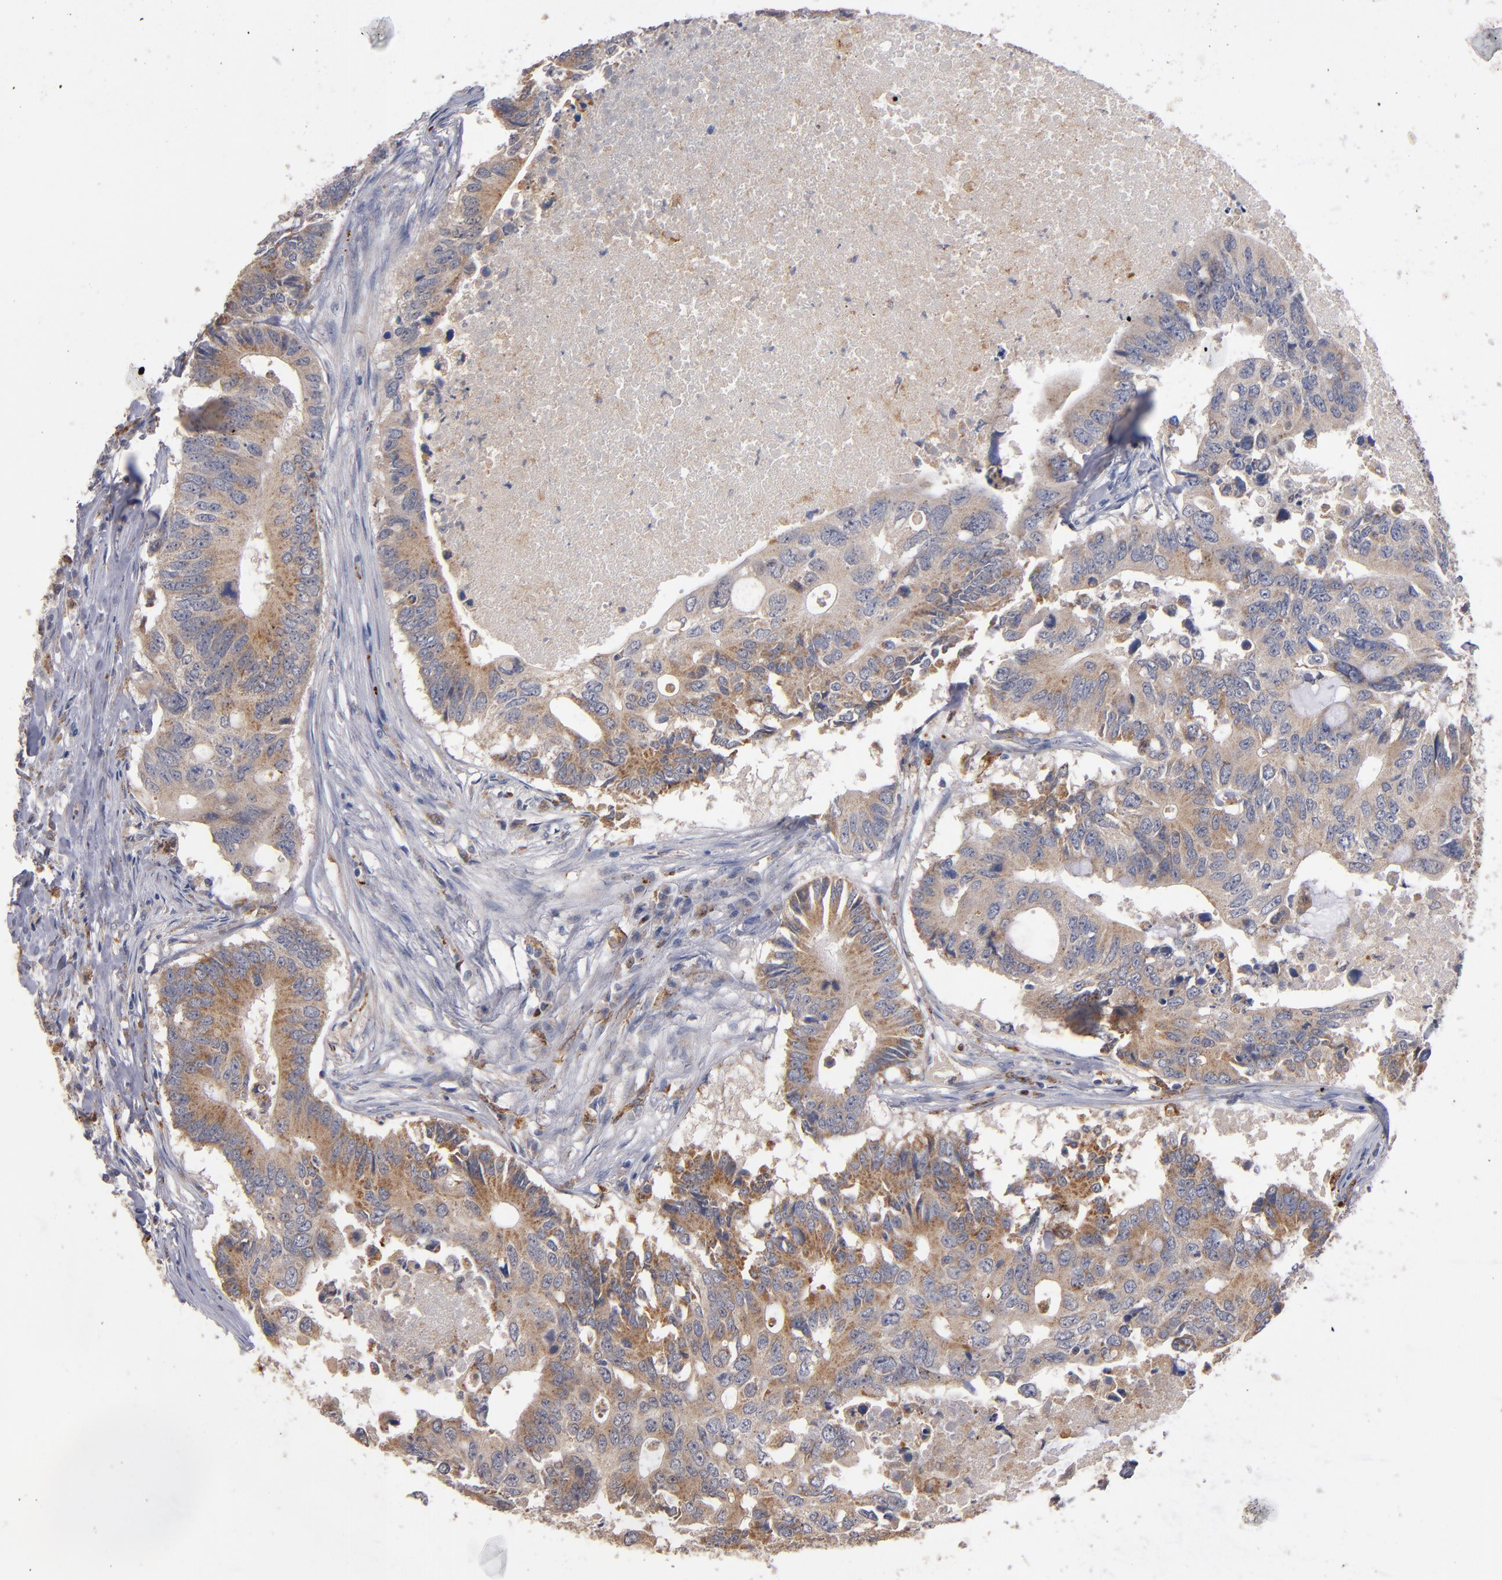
{"staining": {"intensity": "weak", "quantity": "25%-75%", "location": "cytoplasmic/membranous"}, "tissue": "colorectal cancer", "cell_type": "Tumor cells", "image_type": "cancer", "snomed": [{"axis": "morphology", "description": "Adenocarcinoma, NOS"}, {"axis": "topography", "description": "Colon"}], "caption": "High-magnification brightfield microscopy of colorectal cancer (adenocarcinoma) stained with DAB (brown) and counterstained with hematoxylin (blue). tumor cells exhibit weak cytoplasmic/membranous staining is seen in about25%-75% of cells.", "gene": "SELP", "patient": {"sex": "male", "age": 71}}